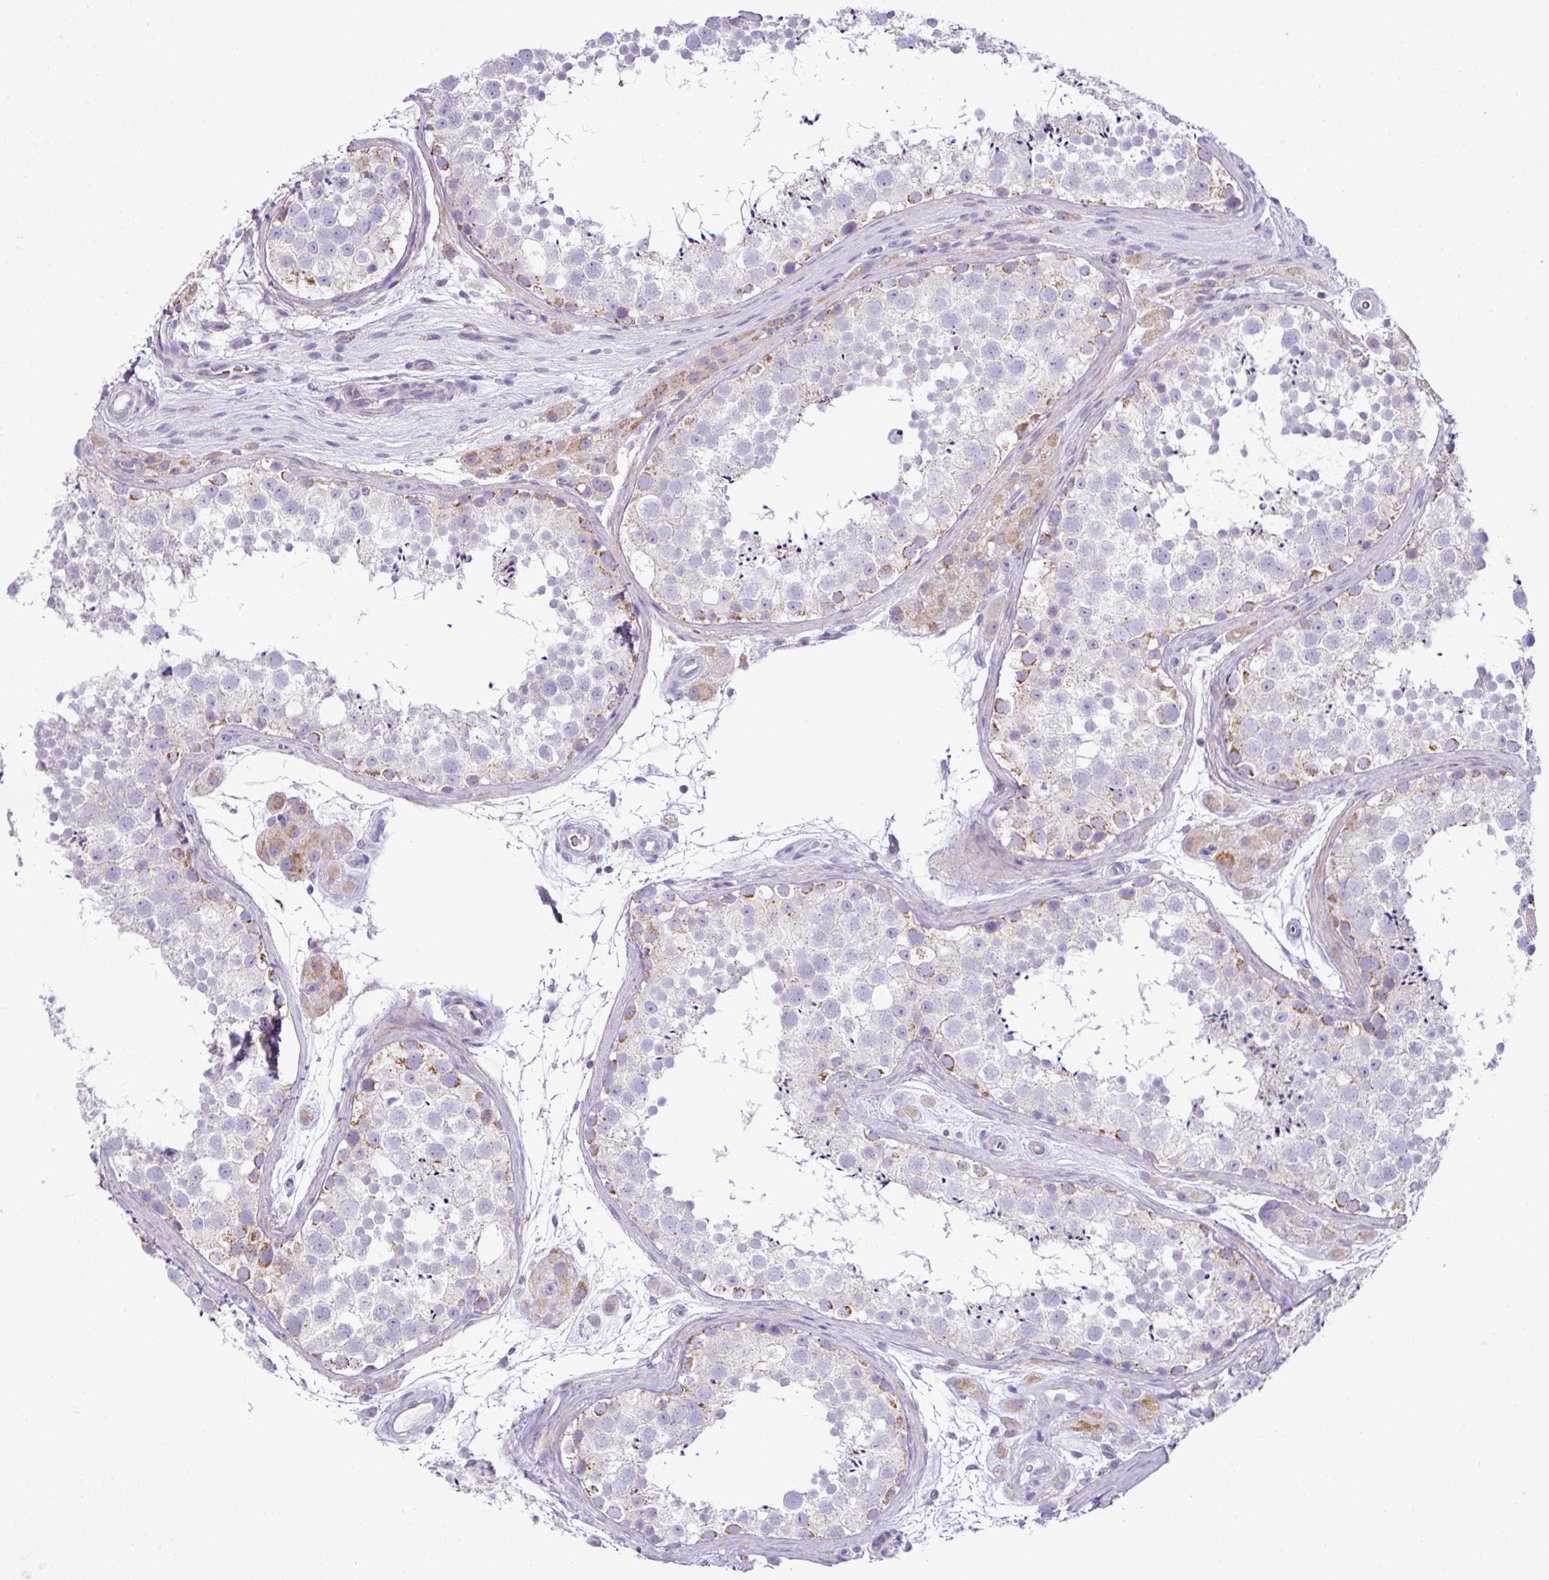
{"staining": {"intensity": "moderate", "quantity": "<25%", "location": "cytoplasmic/membranous"}, "tissue": "testis", "cell_type": "Cells in seminiferous ducts", "image_type": "normal", "snomed": [{"axis": "morphology", "description": "Normal tissue, NOS"}, {"axis": "topography", "description": "Testis"}], "caption": "Cells in seminiferous ducts show low levels of moderate cytoplasmic/membranous expression in about <25% of cells in unremarkable human testis. Nuclei are stained in blue.", "gene": "PGAP4", "patient": {"sex": "male", "age": 41}}